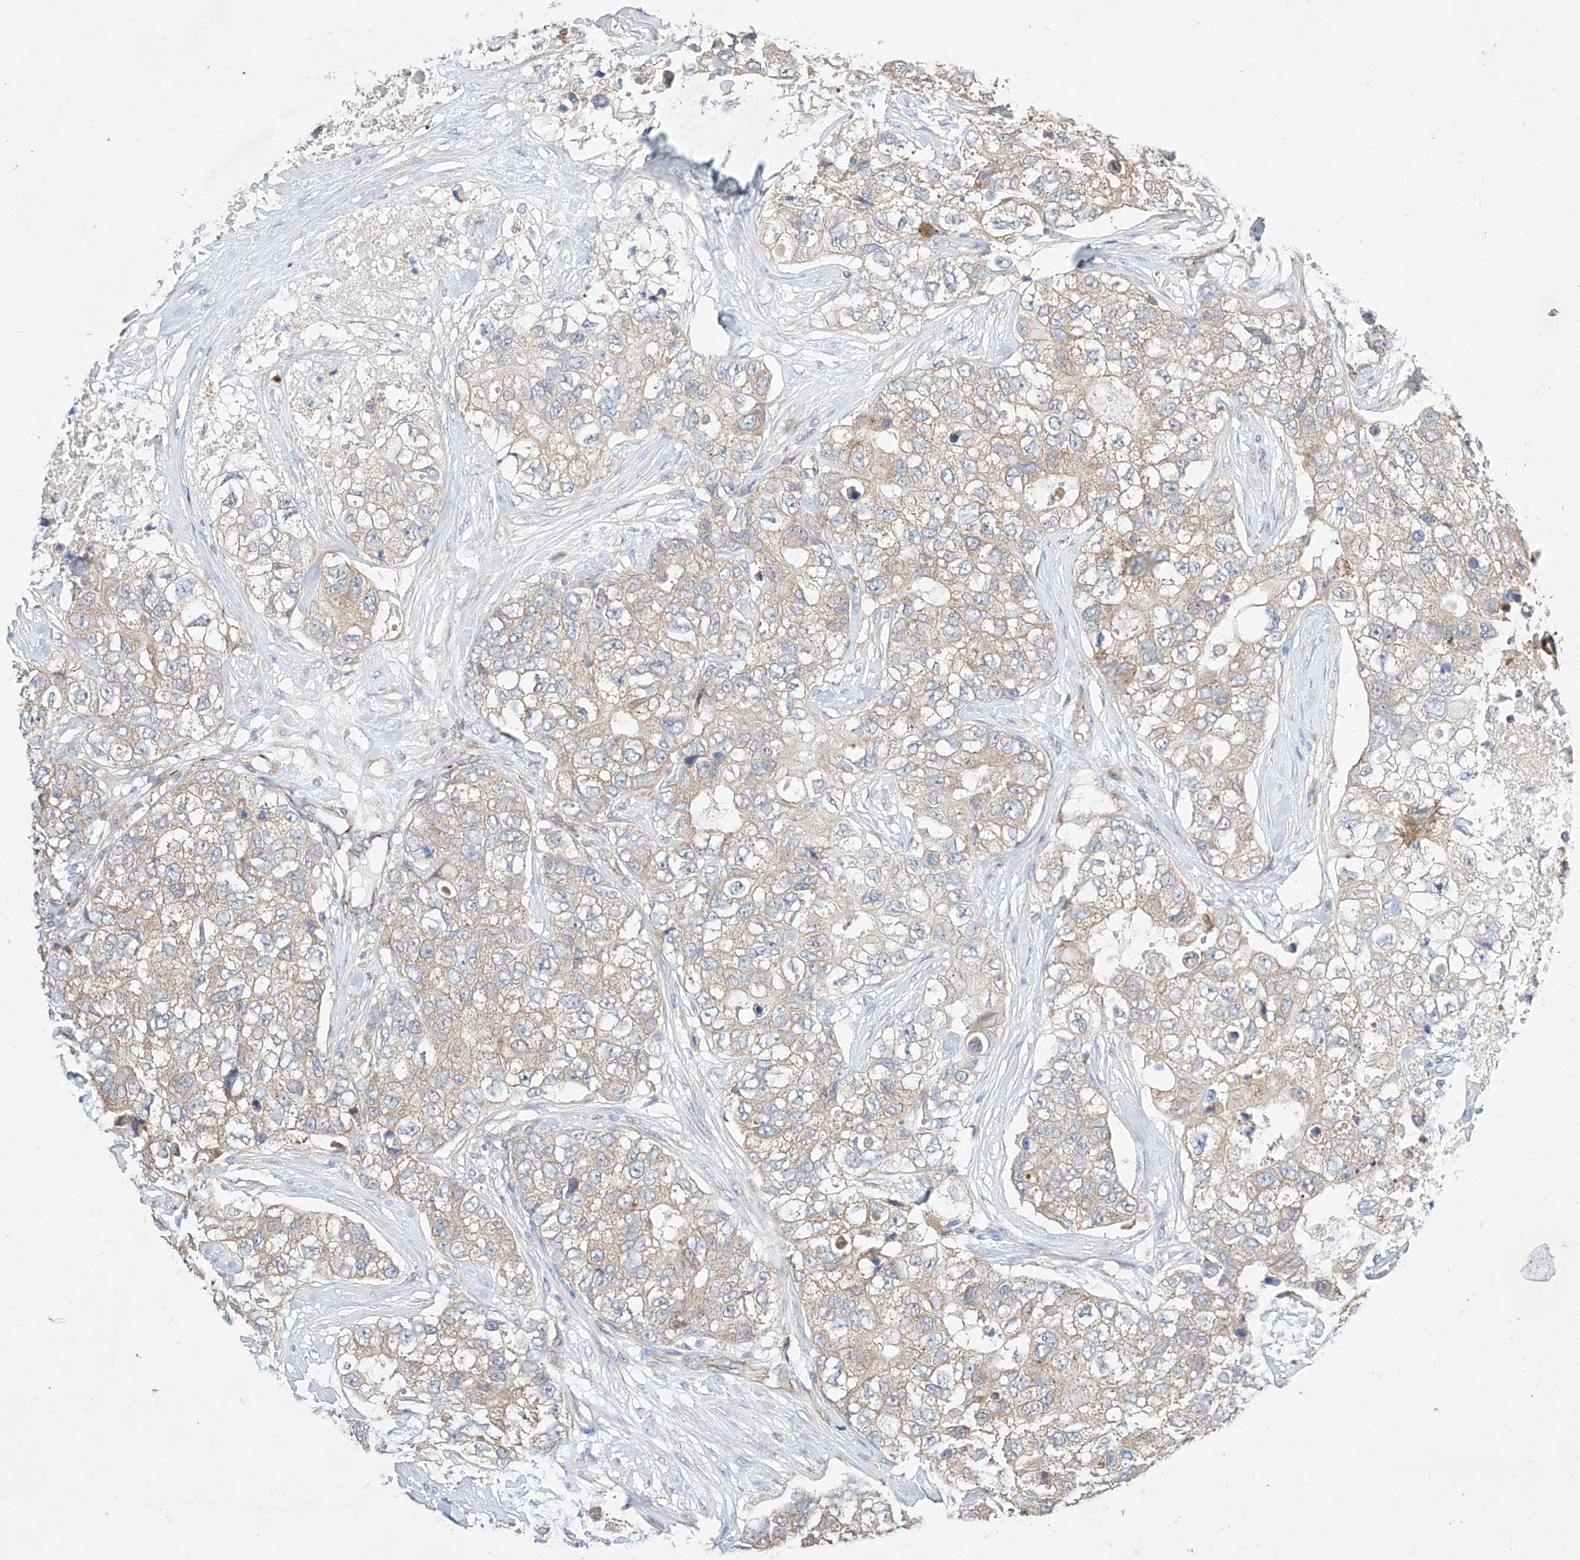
{"staining": {"intensity": "weak", "quantity": ">75%", "location": "cytoplasmic/membranous"}, "tissue": "breast cancer", "cell_type": "Tumor cells", "image_type": "cancer", "snomed": [{"axis": "morphology", "description": "Duct carcinoma"}, {"axis": "topography", "description": "Breast"}], "caption": "Weak cytoplasmic/membranous protein expression is present in approximately >75% of tumor cells in breast cancer (intraductal carcinoma).", "gene": "C6orf118", "patient": {"sex": "female", "age": 62}}